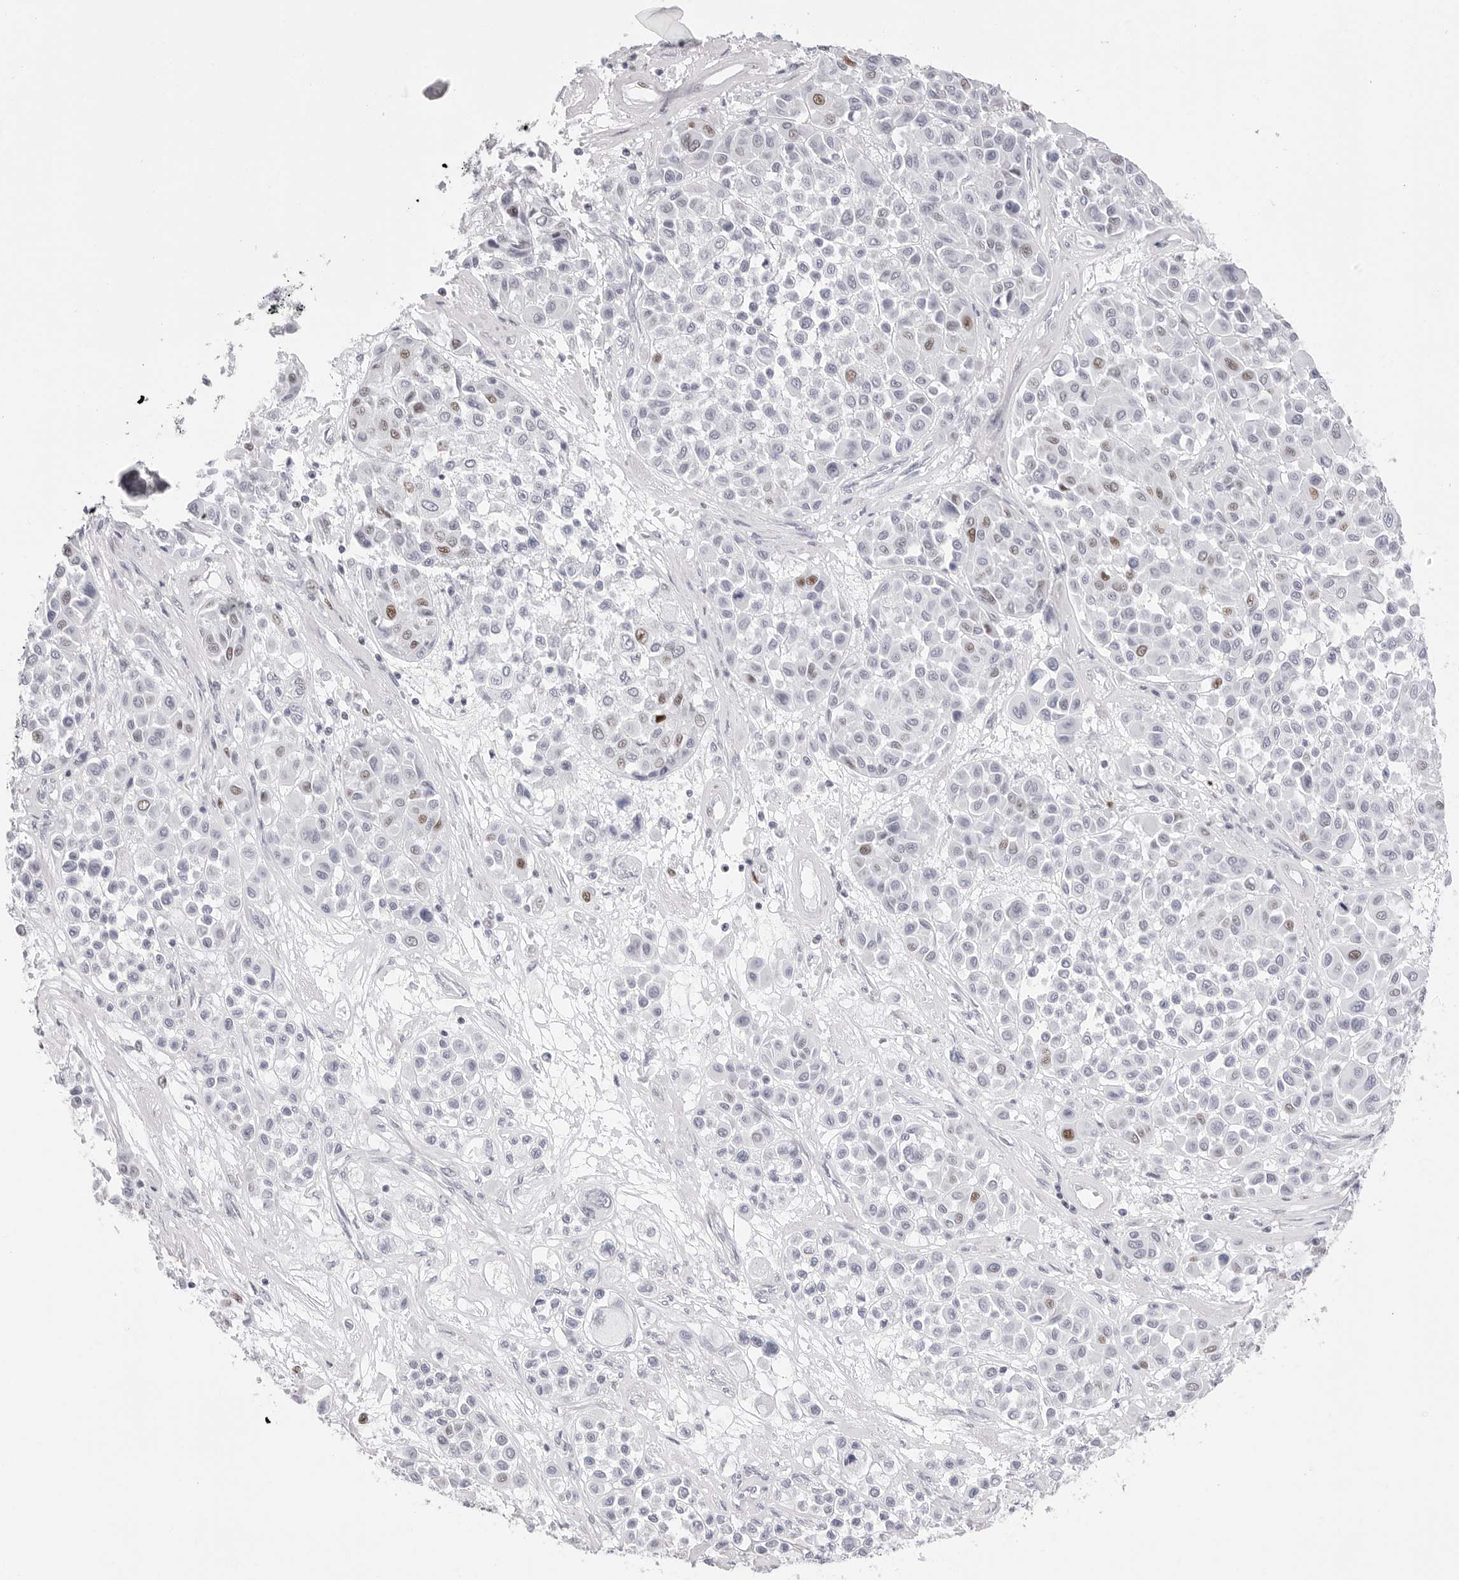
{"staining": {"intensity": "moderate", "quantity": "<25%", "location": "nuclear"}, "tissue": "melanoma", "cell_type": "Tumor cells", "image_type": "cancer", "snomed": [{"axis": "morphology", "description": "Malignant melanoma, Metastatic site"}, {"axis": "topography", "description": "Soft tissue"}], "caption": "Immunohistochemistry (IHC) (DAB) staining of human melanoma shows moderate nuclear protein expression in approximately <25% of tumor cells.", "gene": "NASP", "patient": {"sex": "male", "age": 41}}